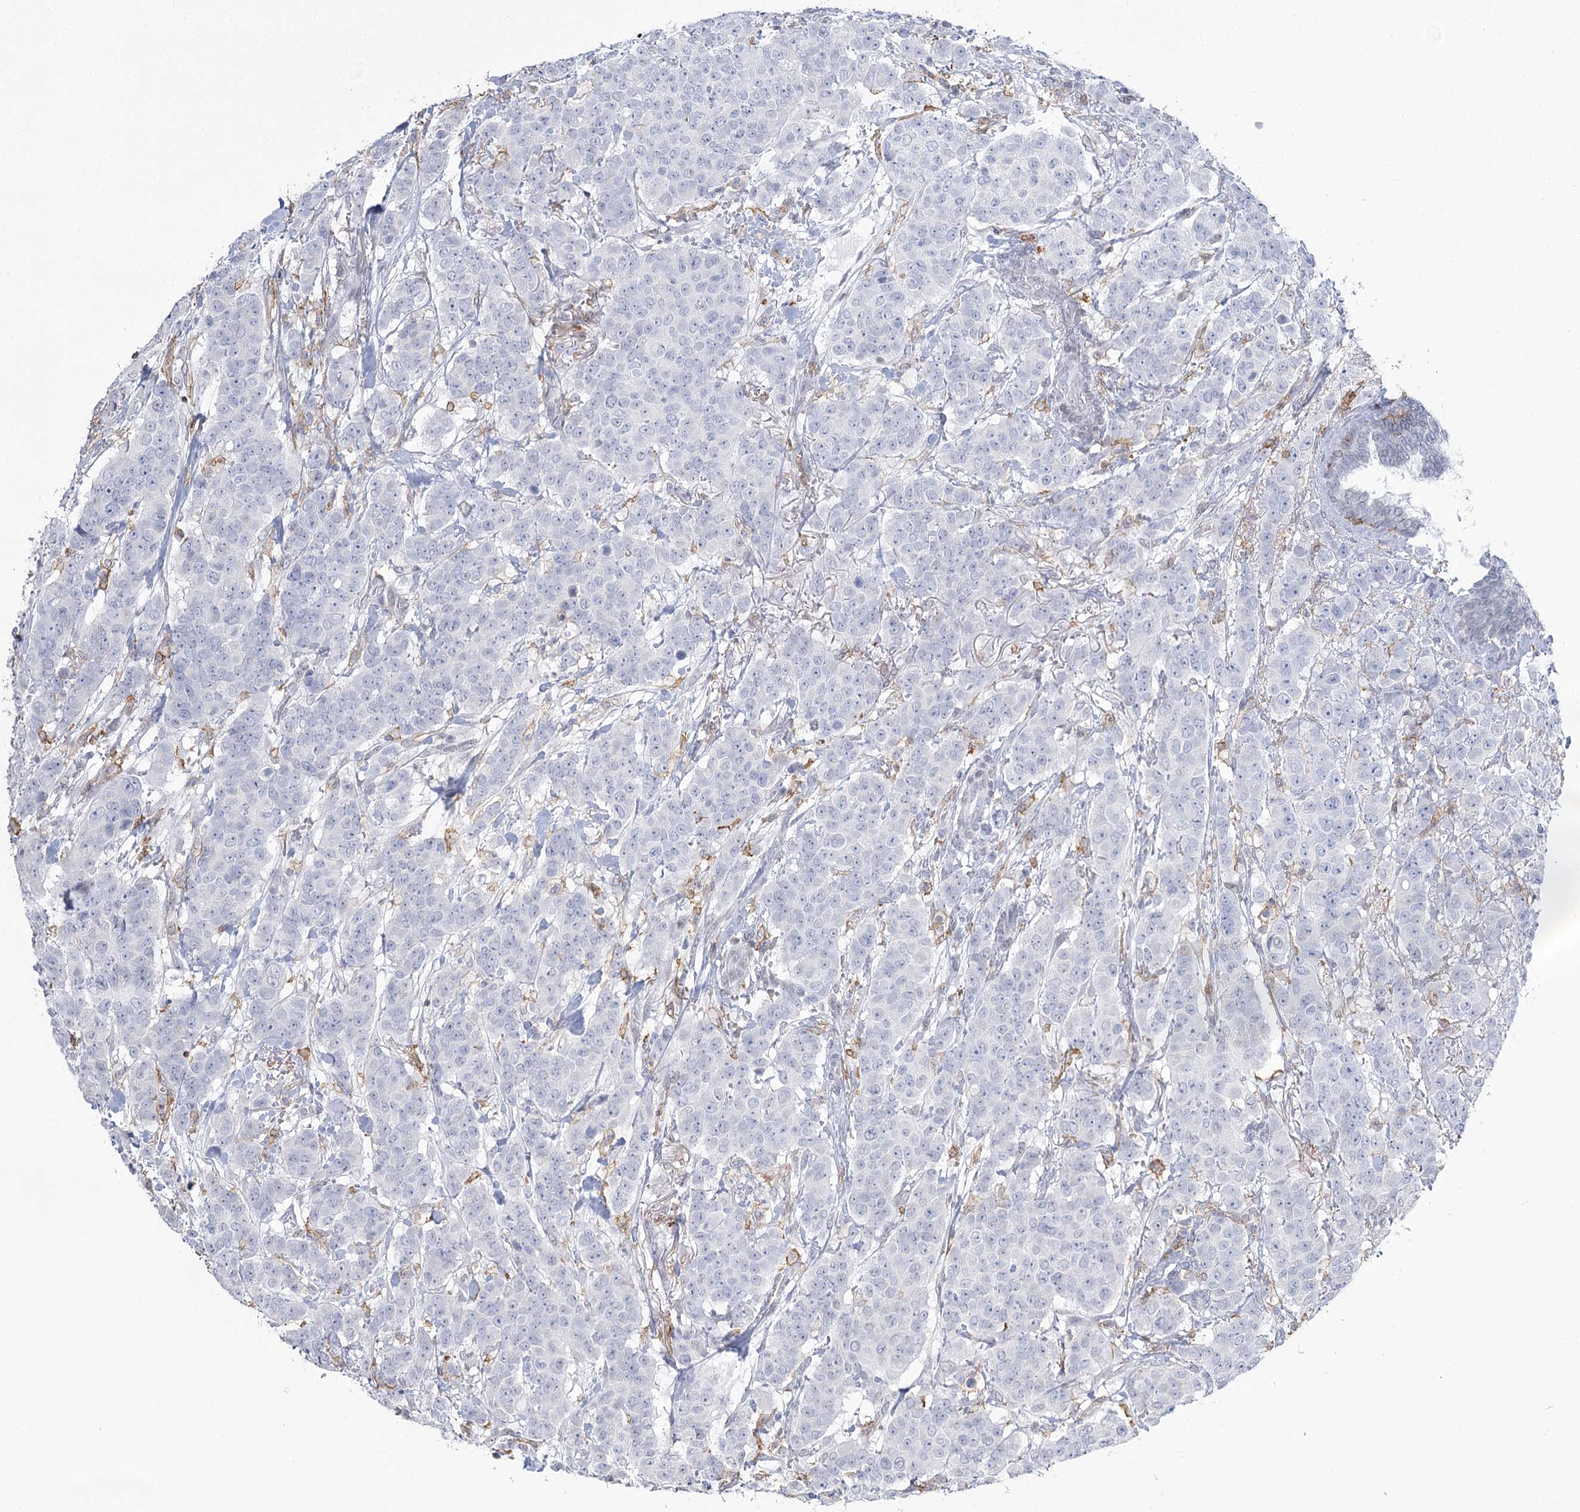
{"staining": {"intensity": "negative", "quantity": "none", "location": "none"}, "tissue": "breast cancer", "cell_type": "Tumor cells", "image_type": "cancer", "snomed": [{"axis": "morphology", "description": "Duct carcinoma"}, {"axis": "topography", "description": "Breast"}], "caption": "Breast invasive ductal carcinoma was stained to show a protein in brown. There is no significant expression in tumor cells. The staining was performed using DAB to visualize the protein expression in brown, while the nuclei were stained in blue with hematoxylin (Magnification: 20x).", "gene": "C11orf1", "patient": {"sex": "female", "age": 40}}